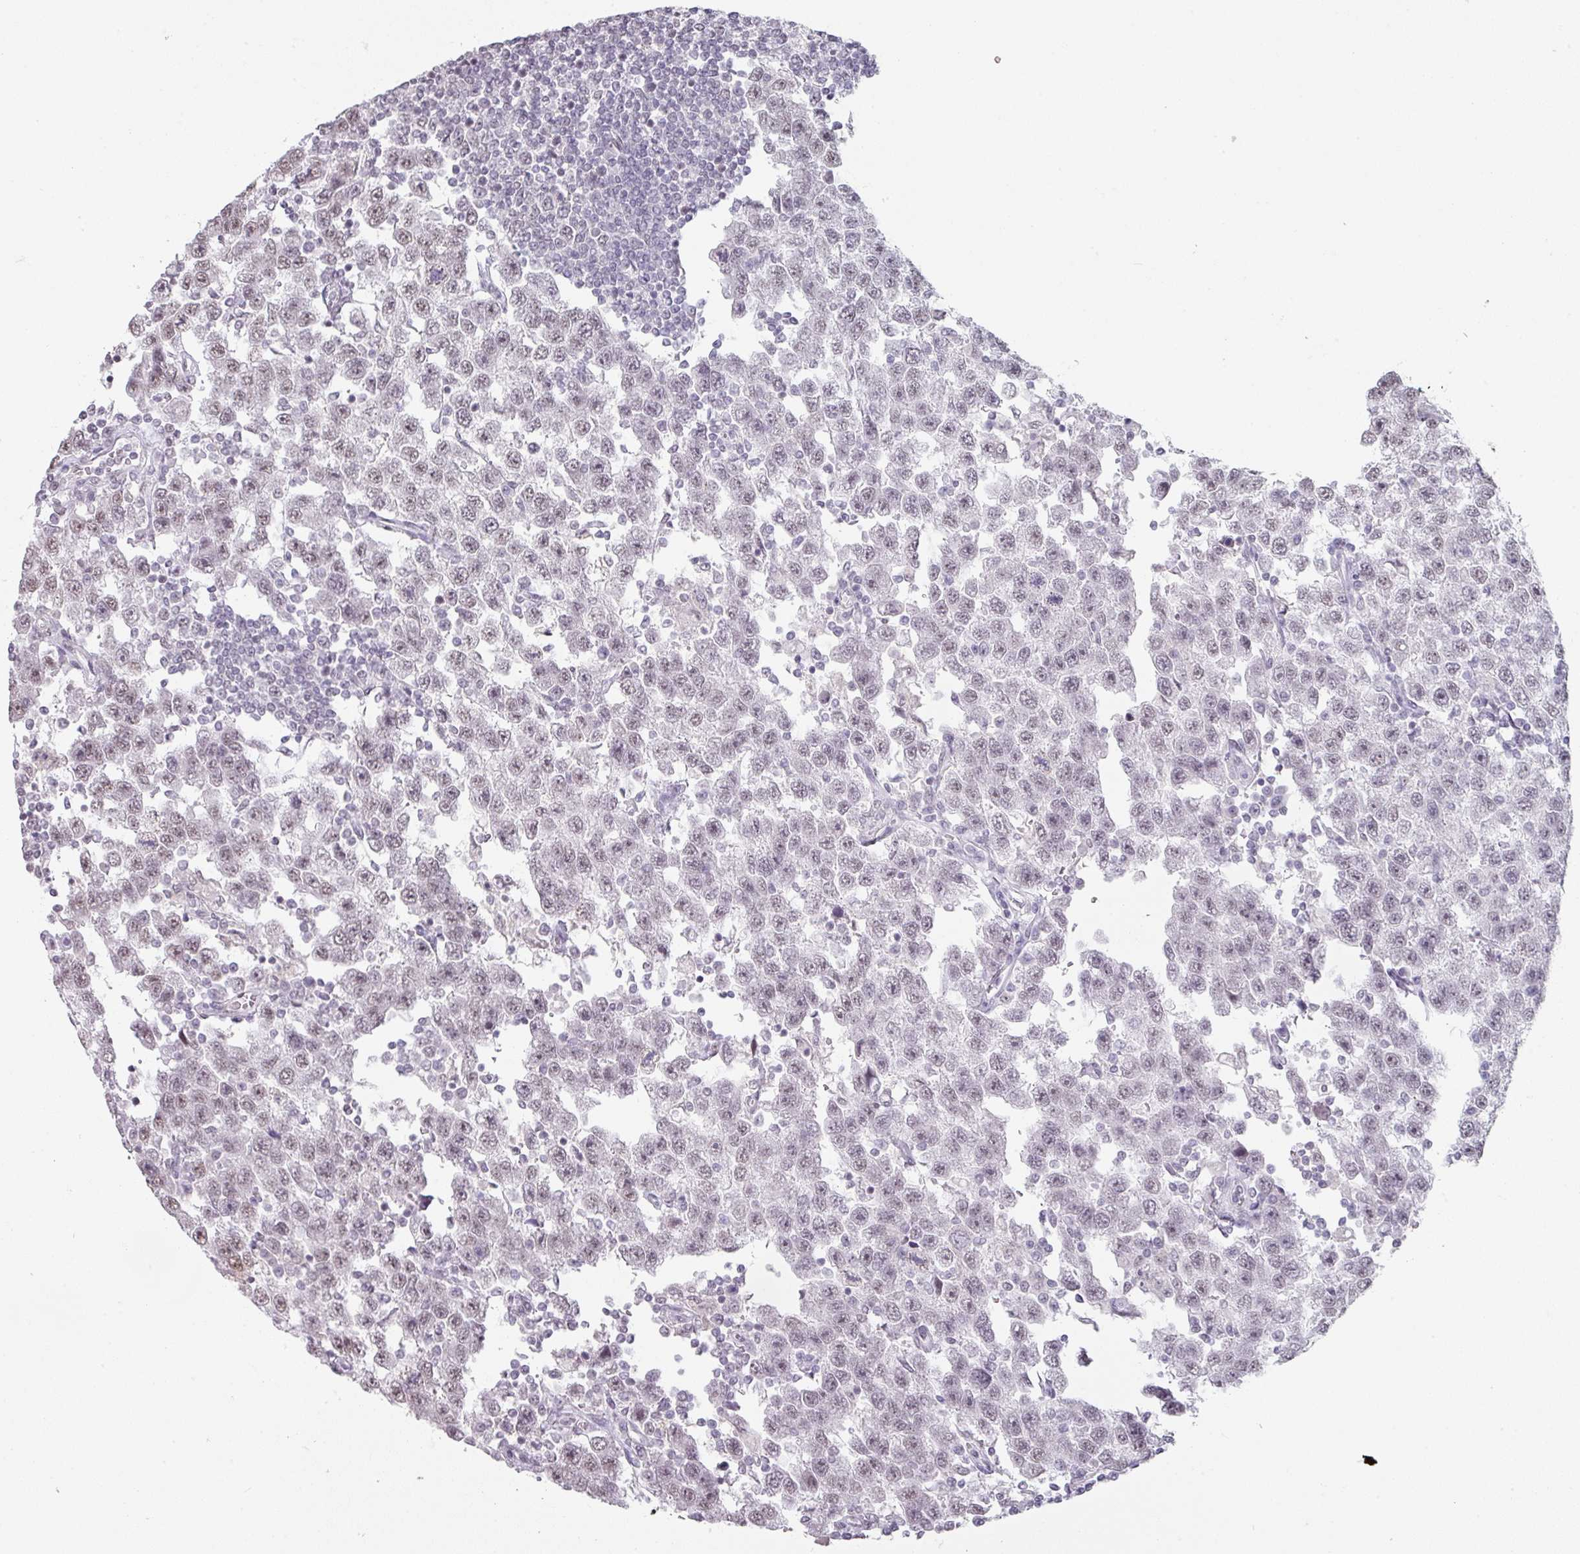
{"staining": {"intensity": "weak", "quantity": "<25%", "location": "nuclear"}, "tissue": "testis cancer", "cell_type": "Tumor cells", "image_type": "cancer", "snomed": [{"axis": "morphology", "description": "Seminoma, NOS"}, {"axis": "topography", "description": "Testis"}], "caption": "This photomicrograph is of seminoma (testis) stained with immunohistochemistry (IHC) to label a protein in brown with the nuclei are counter-stained blue. There is no staining in tumor cells.", "gene": "SPRR1A", "patient": {"sex": "male", "age": 41}}